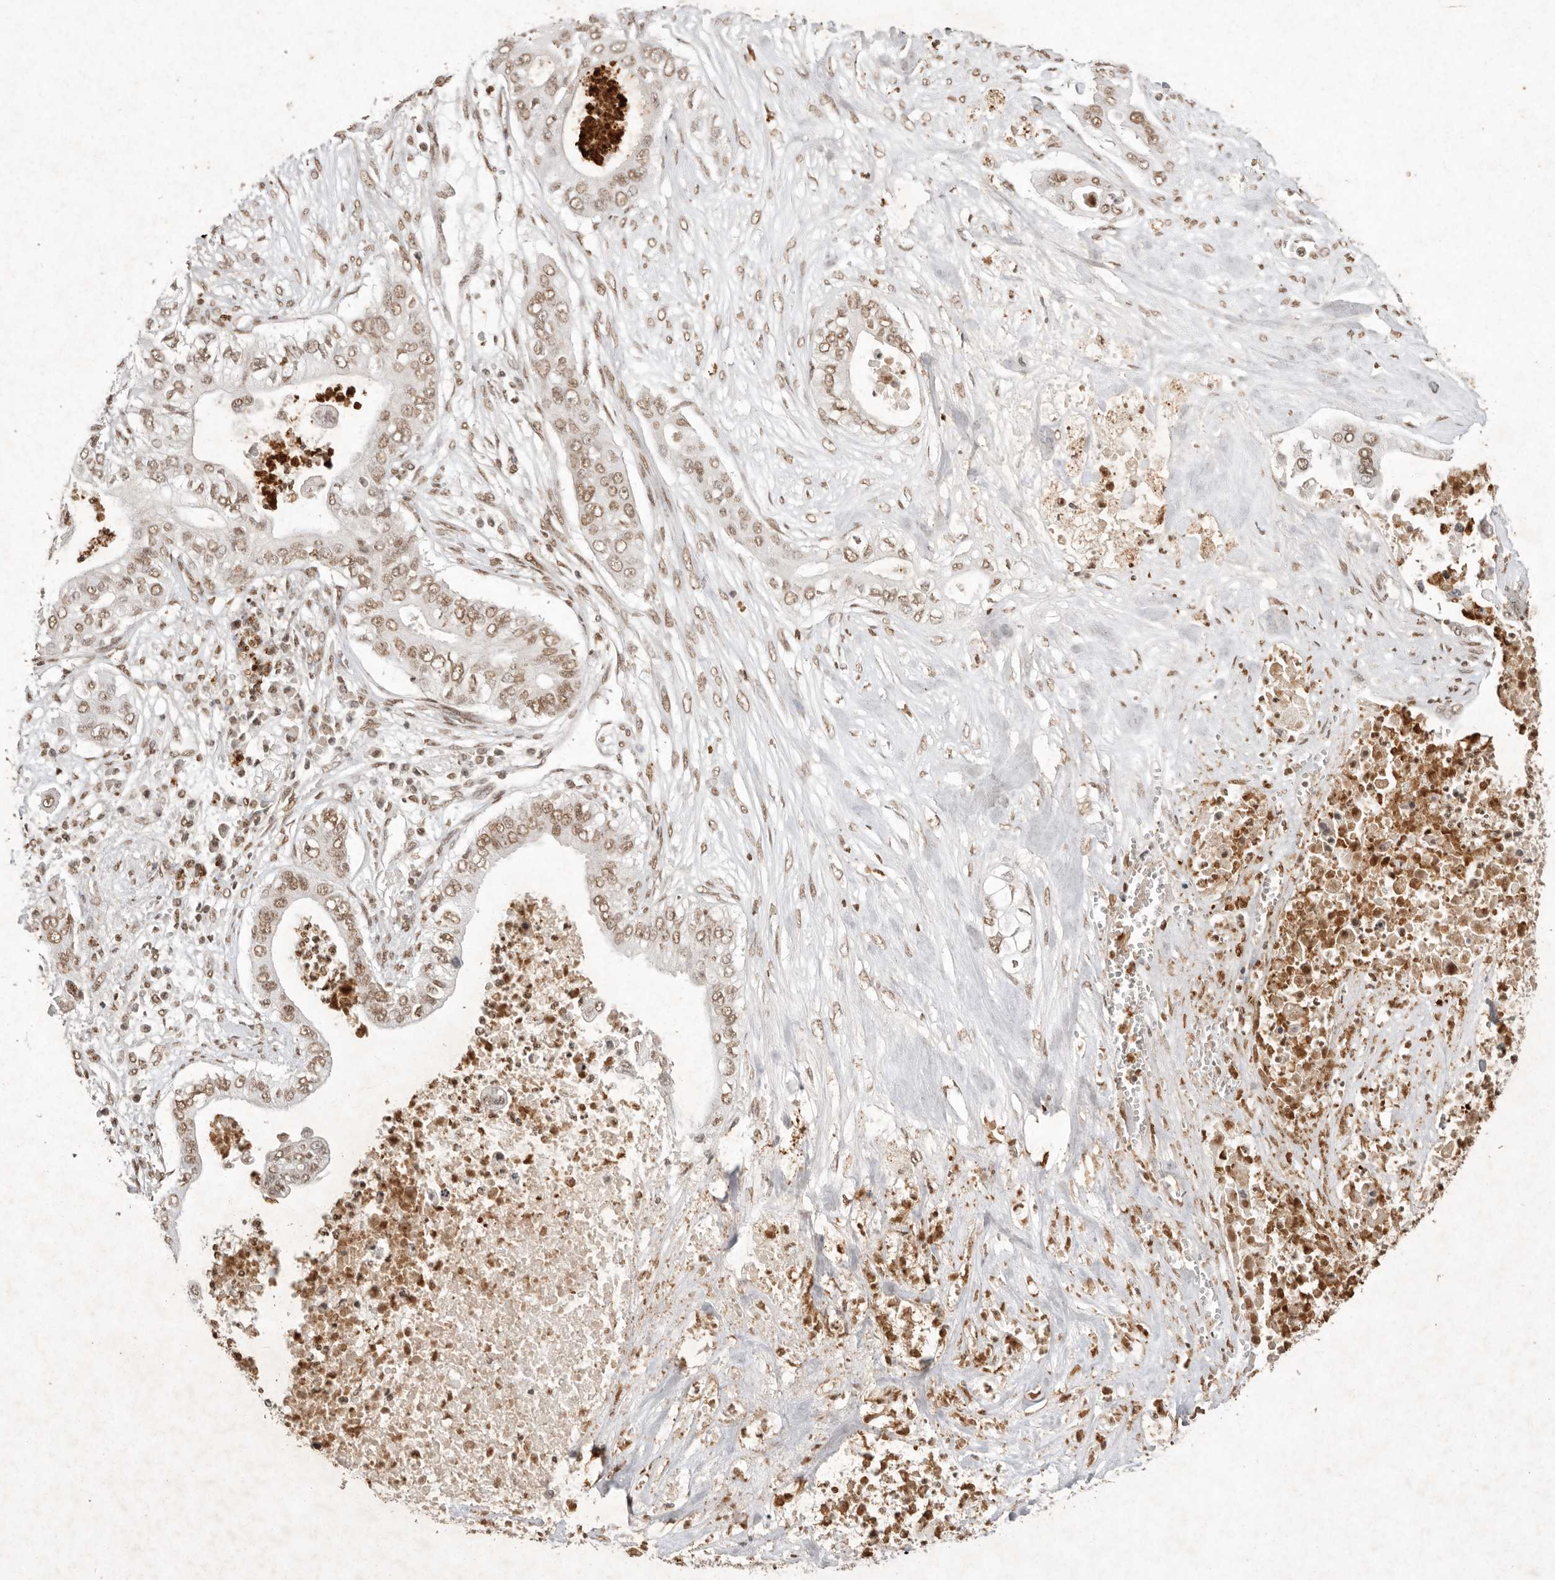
{"staining": {"intensity": "moderate", "quantity": ">75%", "location": "nuclear"}, "tissue": "pancreatic cancer", "cell_type": "Tumor cells", "image_type": "cancer", "snomed": [{"axis": "morphology", "description": "Adenocarcinoma, NOS"}, {"axis": "topography", "description": "Pancreas"}], "caption": "A high-resolution histopathology image shows IHC staining of adenocarcinoma (pancreatic), which displays moderate nuclear staining in approximately >75% of tumor cells.", "gene": "NKX3-2", "patient": {"sex": "female", "age": 78}}